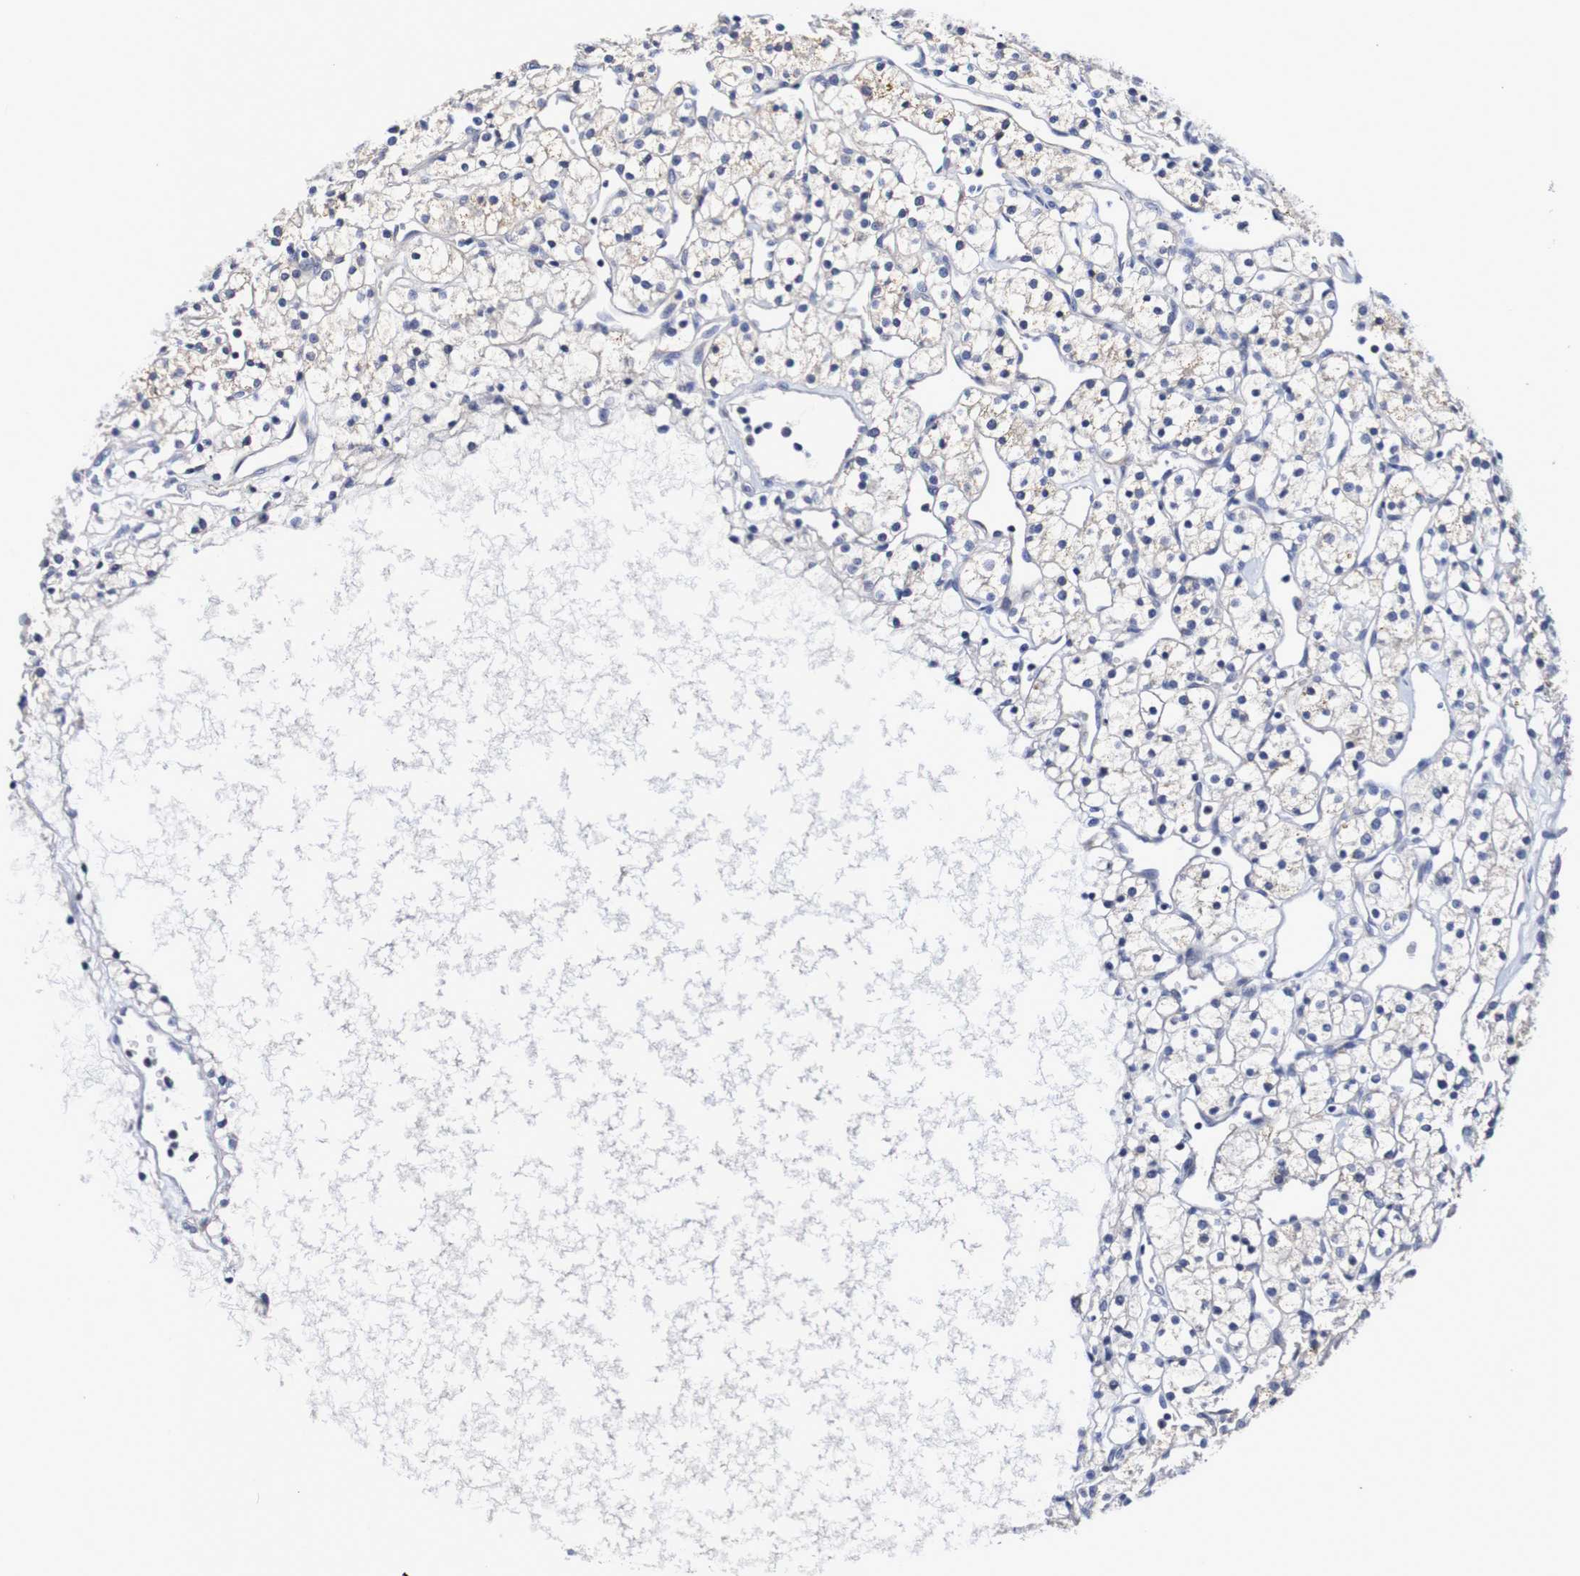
{"staining": {"intensity": "negative", "quantity": "none", "location": "none"}, "tissue": "renal cancer", "cell_type": "Tumor cells", "image_type": "cancer", "snomed": [{"axis": "morphology", "description": "Adenocarcinoma, NOS"}, {"axis": "topography", "description": "Kidney"}], "caption": "Immunohistochemistry histopathology image of neoplastic tissue: human renal cancer stained with DAB (3,3'-diaminobenzidine) reveals no significant protein staining in tumor cells.", "gene": "ACVR1C", "patient": {"sex": "female", "age": 60}}